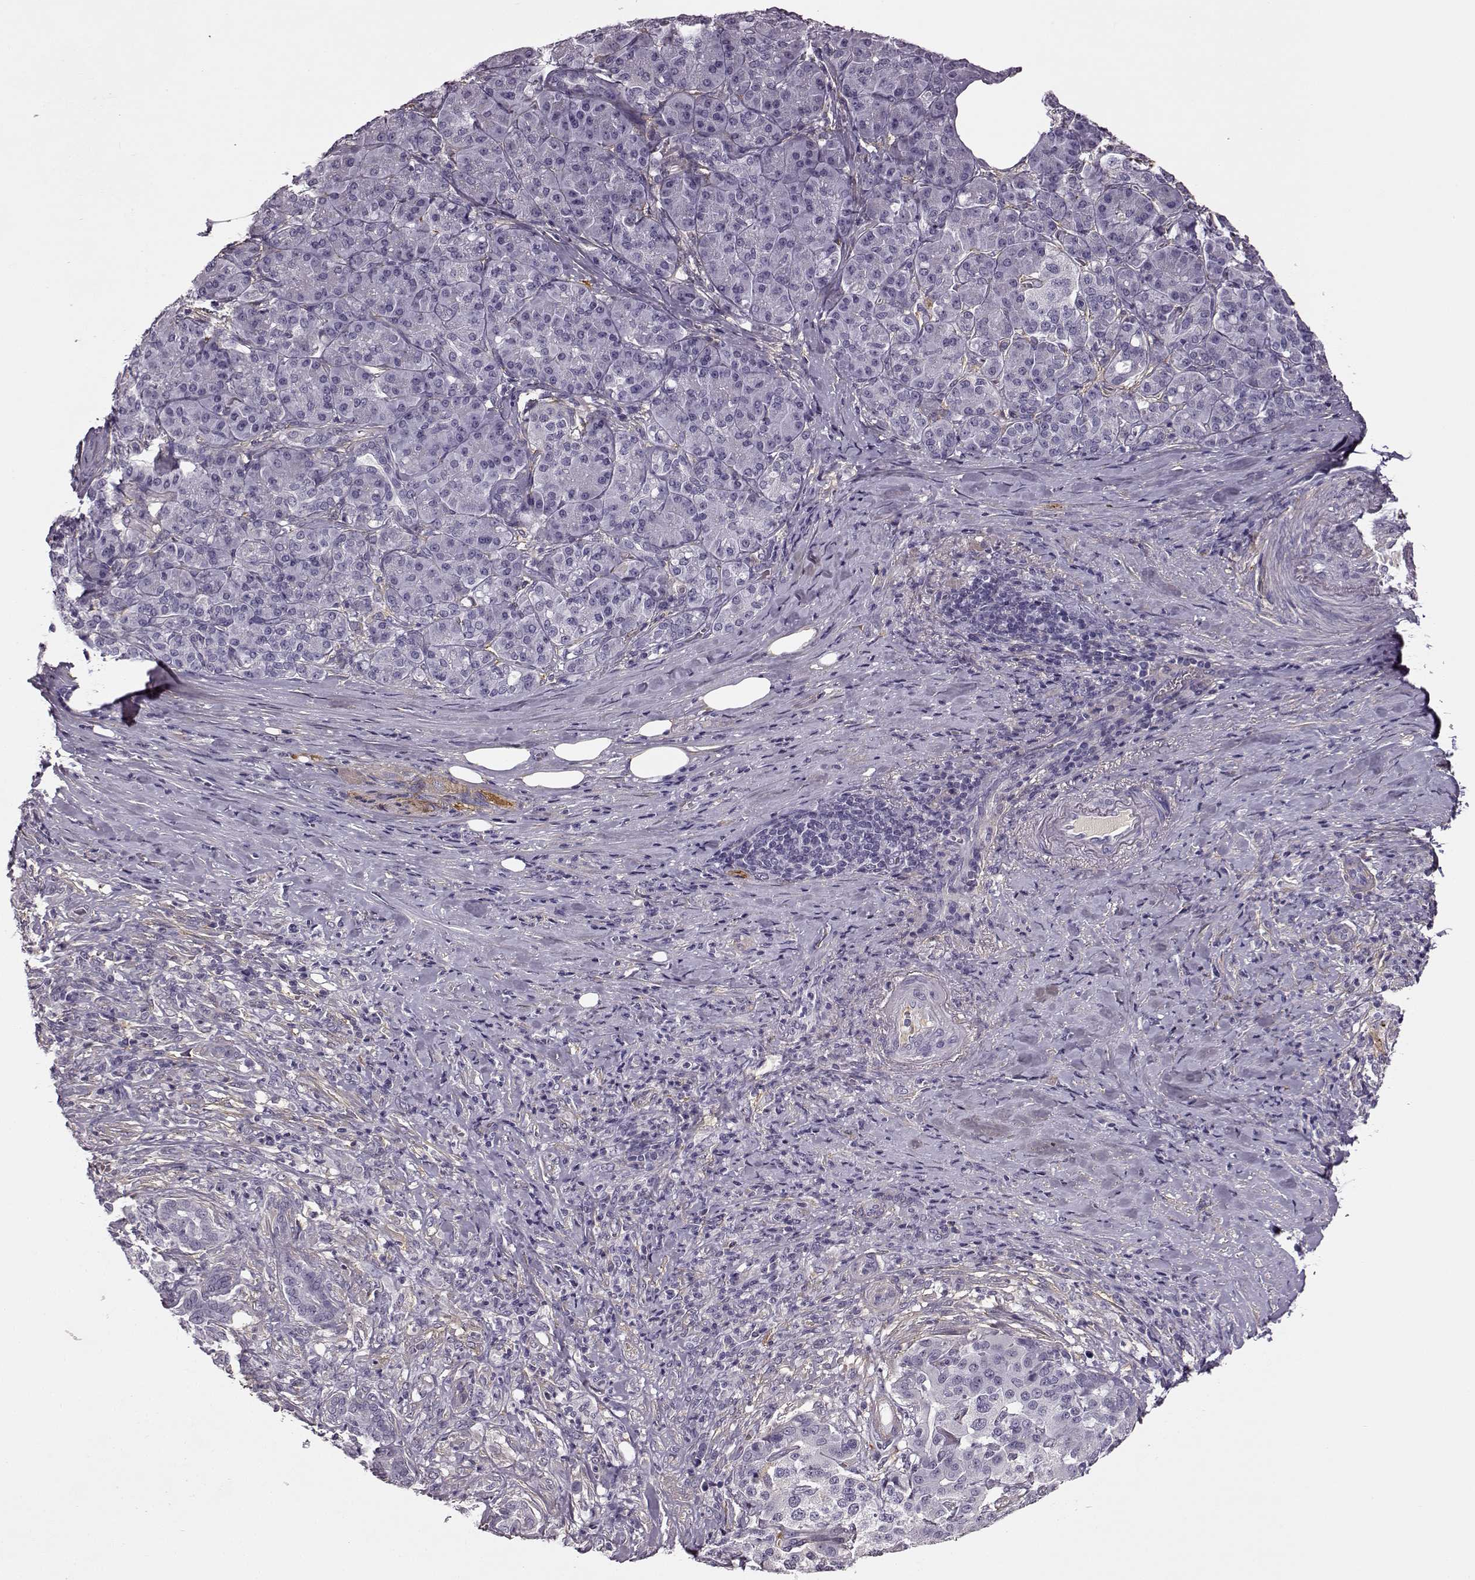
{"staining": {"intensity": "negative", "quantity": "none", "location": "none"}, "tissue": "pancreatic cancer", "cell_type": "Tumor cells", "image_type": "cancer", "snomed": [{"axis": "morphology", "description": "Normal tissue, NOS"}, {"axis": "morphology", "description": "Inflammation, NOS"}, {"axis": "morphology", "description": "Adenocarcinoma, NOS"}, {"axis": "topography", "description": "Pancreas"}], "caption": "Immunohistochemistry (IHC) micrograph of neoplastic tissue: pancreatic cancer stained with DAB exhibits no significant protein positivity in tumor cells.", "gene": "TRIM69", "patient": {"sex": "male", "age": 57}}